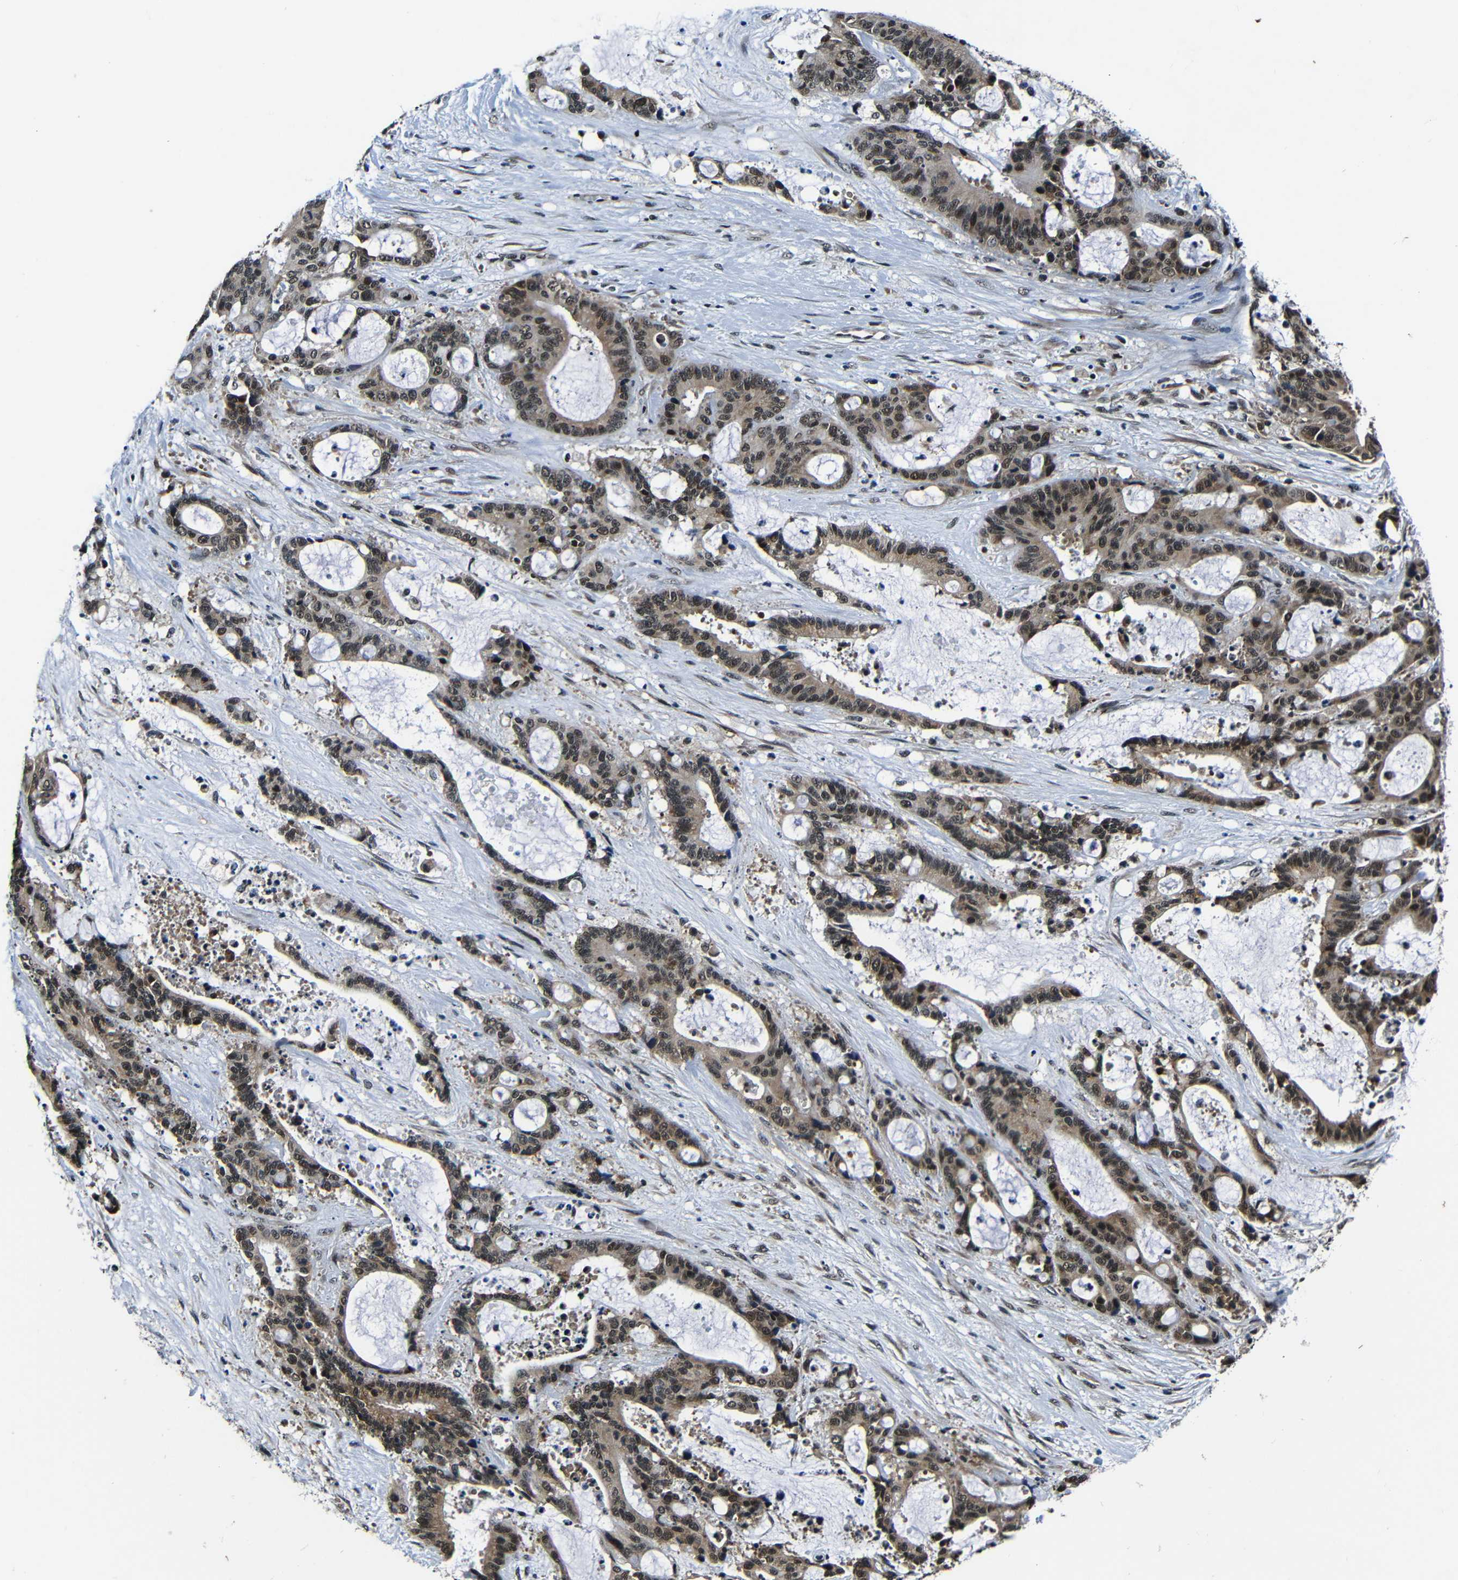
{"staining": {"intensity": "moderate", "quantity": ">75%", "location": "cytoplasmic/membranous,nuclear"}, "tissue": "liver cancer", "cell_type": "Tumor cells", "image_type": "cancer", "snomed": [{"axis": "morphology", "description": "Normal tissue, NOS"}, {"axis": "morphology", "description": "Cholangiocarcinoma"}, {"axis": "topography", "description": "Liver"}, {"axis": "topography", "description": "Peripheral nerve tissue"}], "caption": "Protein staining of liver cancer tissue shows moderate cytoplasmic/membranous and nuclear positivity in approximately >75% of tumor cells.", "gene": "FOXD4", "patient": {"sex": "female", "age": 73}}